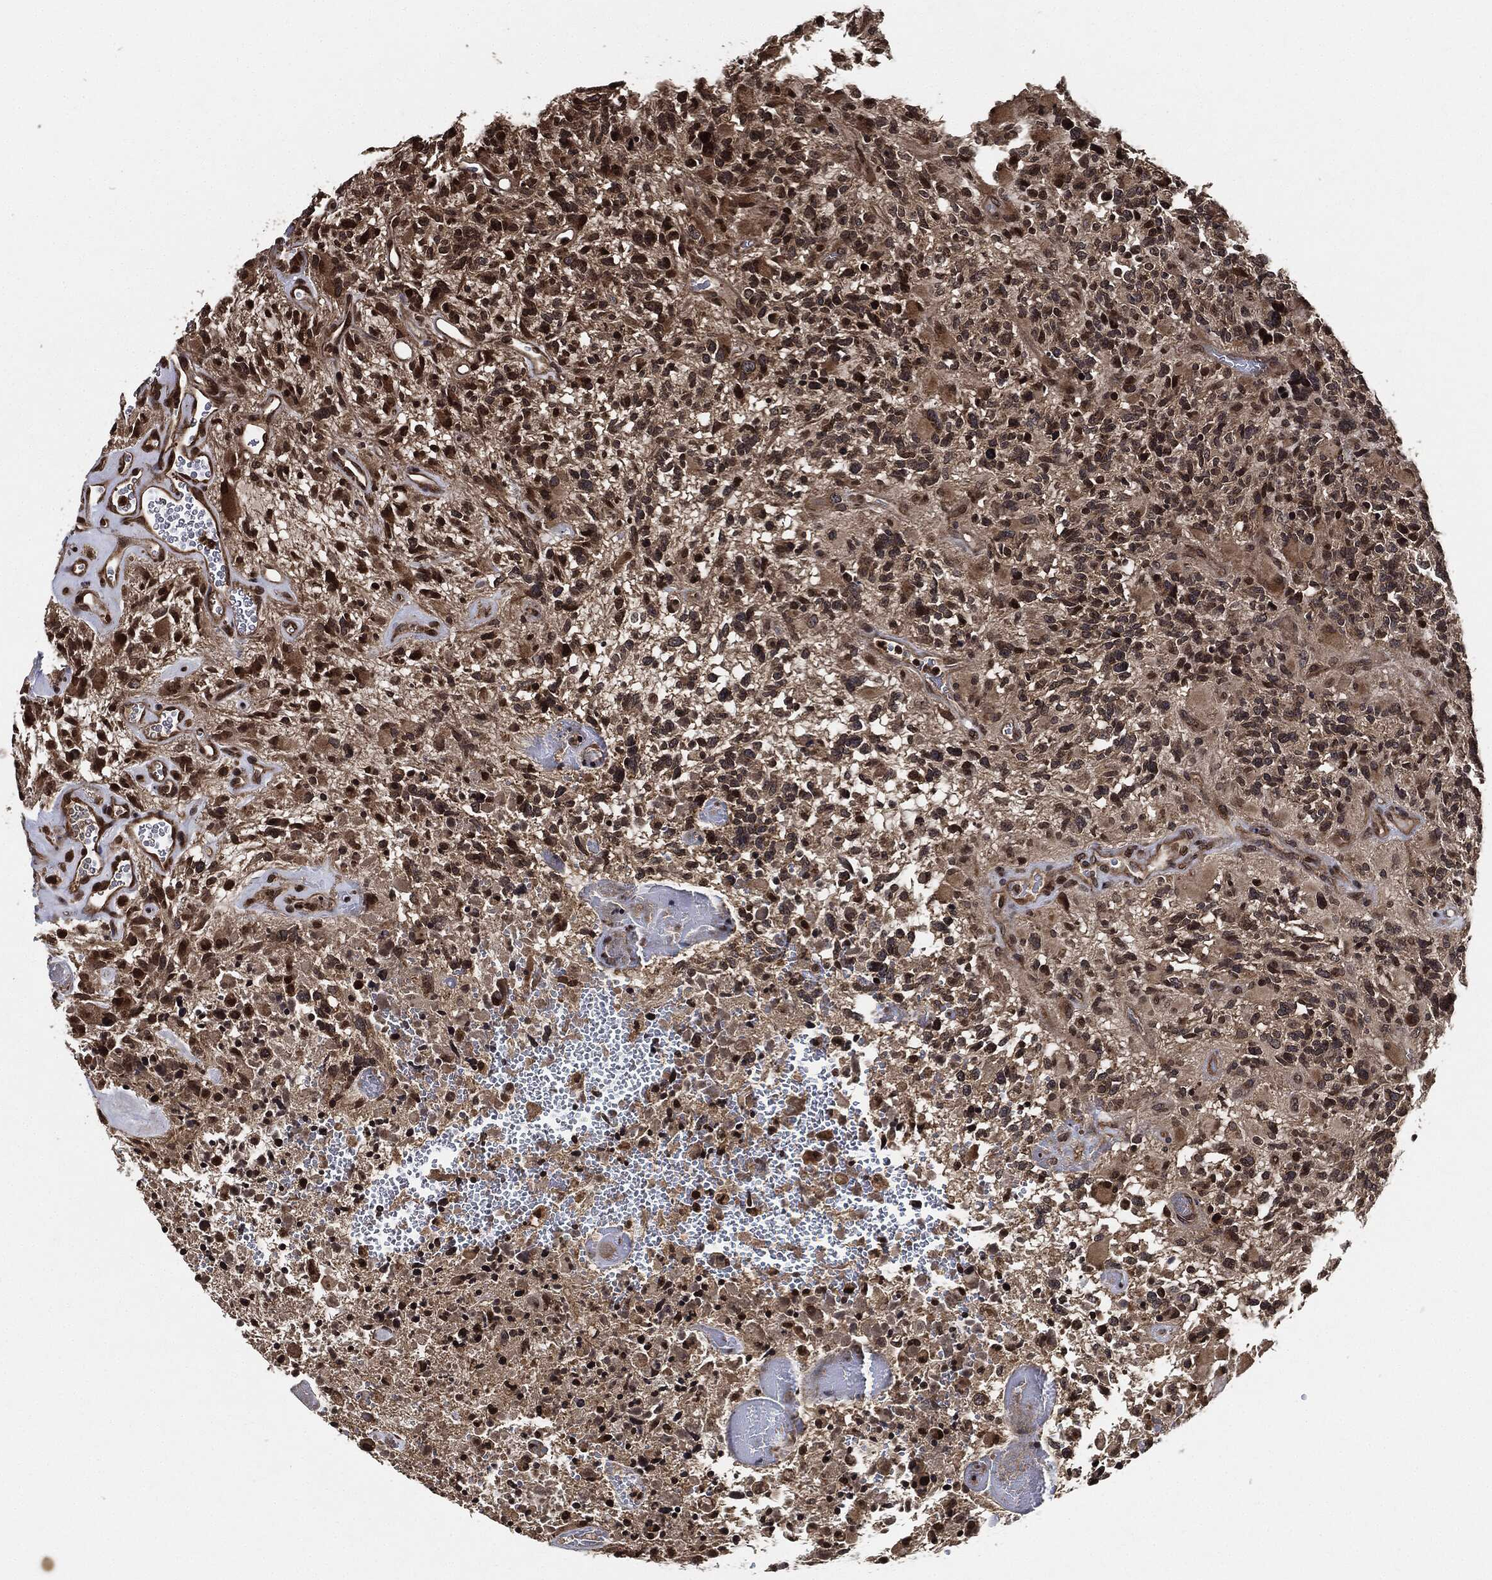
{"staining": {"intensity": "moderate", "quantity": "<25%", "location": "cytoplasmic/membranous,nuclear"}, "tissue": "glioma", "cell_type": "Tumor cells", "image_type": "cancer", "snomed": [{"axis": "morphology", "description": "Glioma, malignant, High grade"}, {"axis": "topography", "description": "Brain"}], "caption": "Human glioma stained with a protein marker reveals moderate staining in tumor cells.", "gene": "PDK1", "patient": {"sex": "female", "age": 71}}